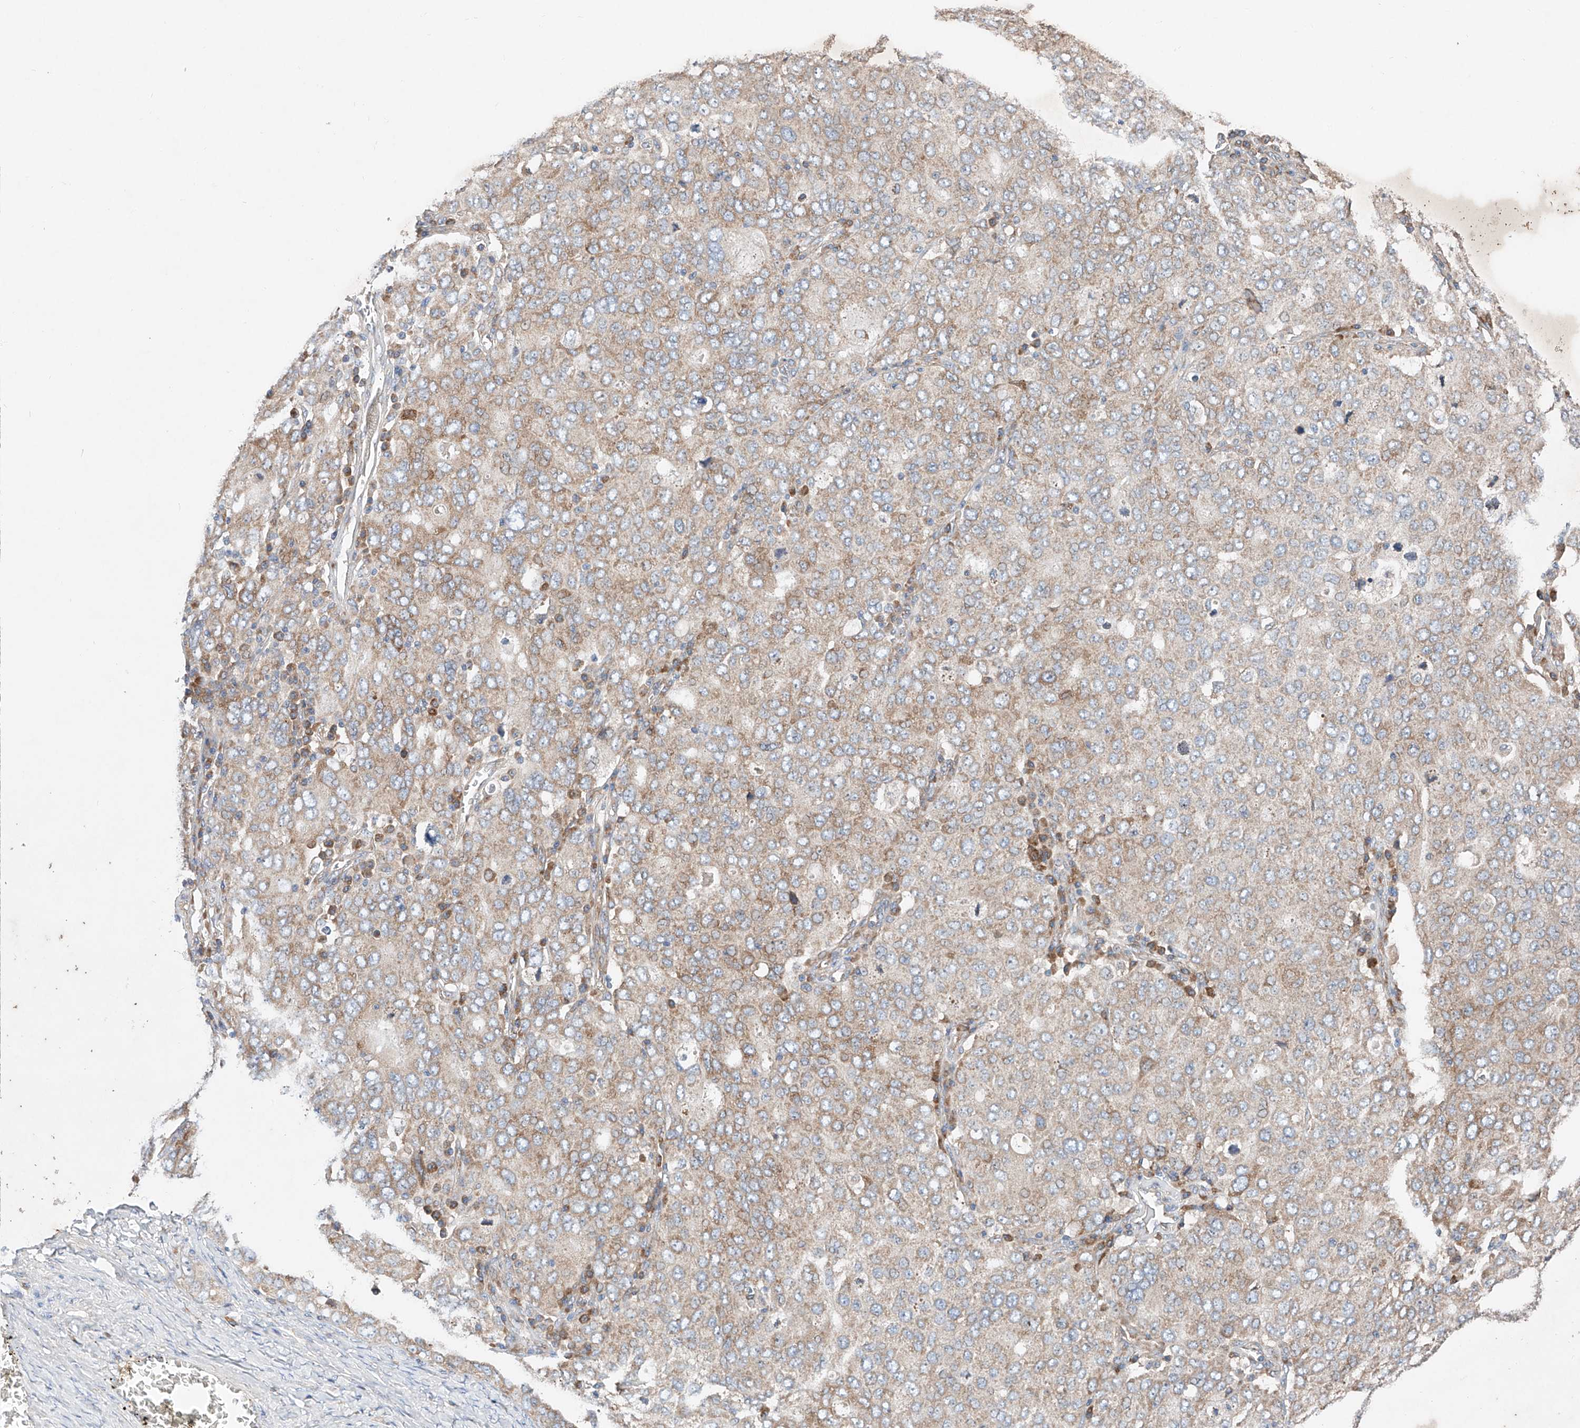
{"staining": {"intensity": "weak", "quantity": "25%-75%", "location": "cytoplasmic/membranous"}, "tissue": "ovarian cancer", "cell_type": "Tumor cells", "image_type": "cancer", "snomed": [{"axis": "morphology", "description": "Carcinoma, endometroid"}, {"axis": "topography", "description": "Ovary"}], "caption": "Human ovarian endometroid carcinoma stained with a protein marker shows weak staining in tumor cells.", "gene": "FASTK", "patient": {"sex": "female", "age": 62}}